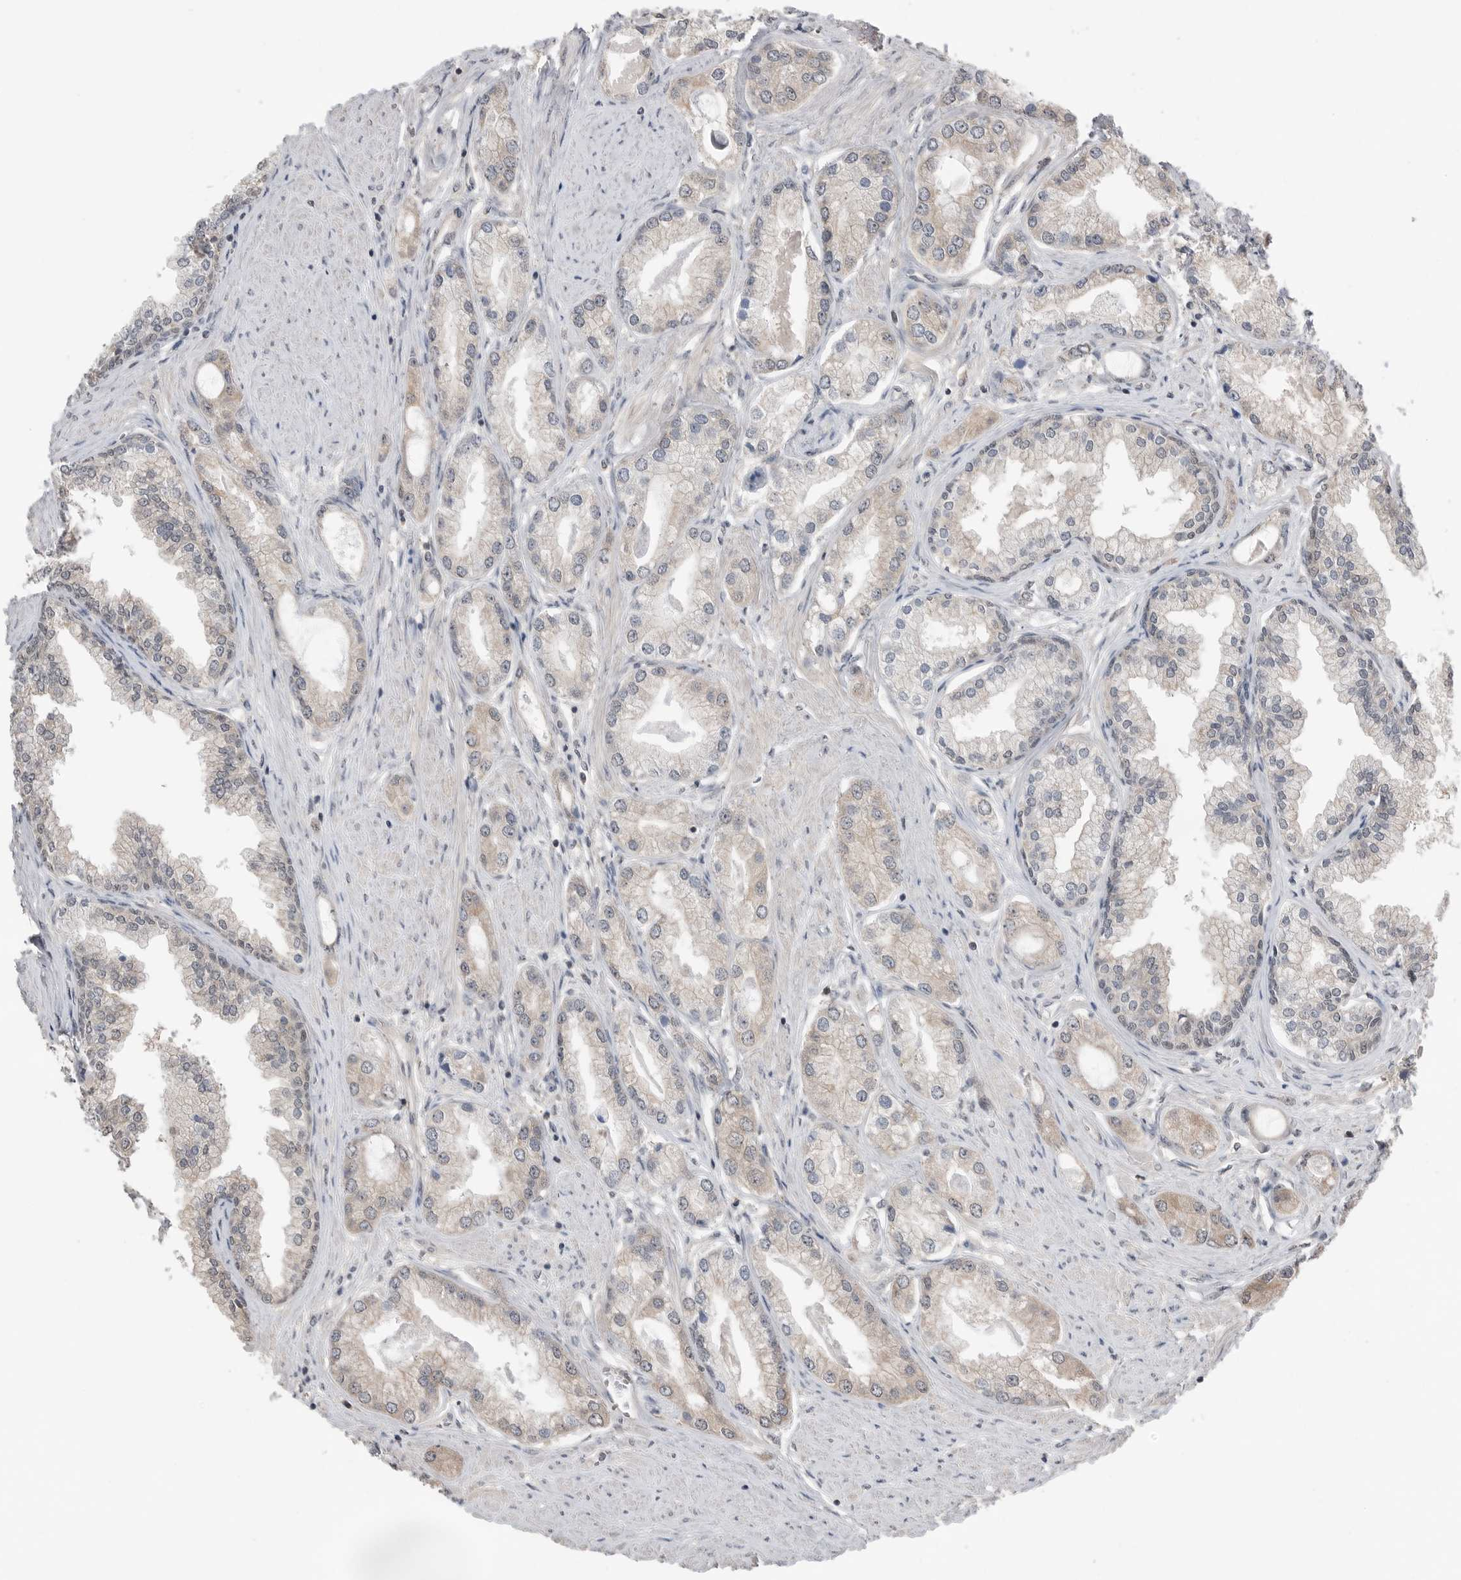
{"staining": {"intensity": "weak", "quantity": "<25%", "location": "cytoplasmic/membranous"}, "tissue": "prostate cancer", "cell_type": "Tumor cells", "image_type": "cancer", "snomed": [{"axis": "morphology", "description": "Adenocarcinoma, Low grade"}, {"axis": "topography", "description": "Prostate"}], "caption": "Tumor cells are negative for brown protein staining in prostate cancer (low-grade adenocarcinoma). Brightfield microscopy of IHC stained with DAB (3,3'-diaminobenzidine) (brown) and hematoxylin (blue), captured at high magnification.", "gene": "PEAK1", "patient": {"sex": "male", "age": 62}}